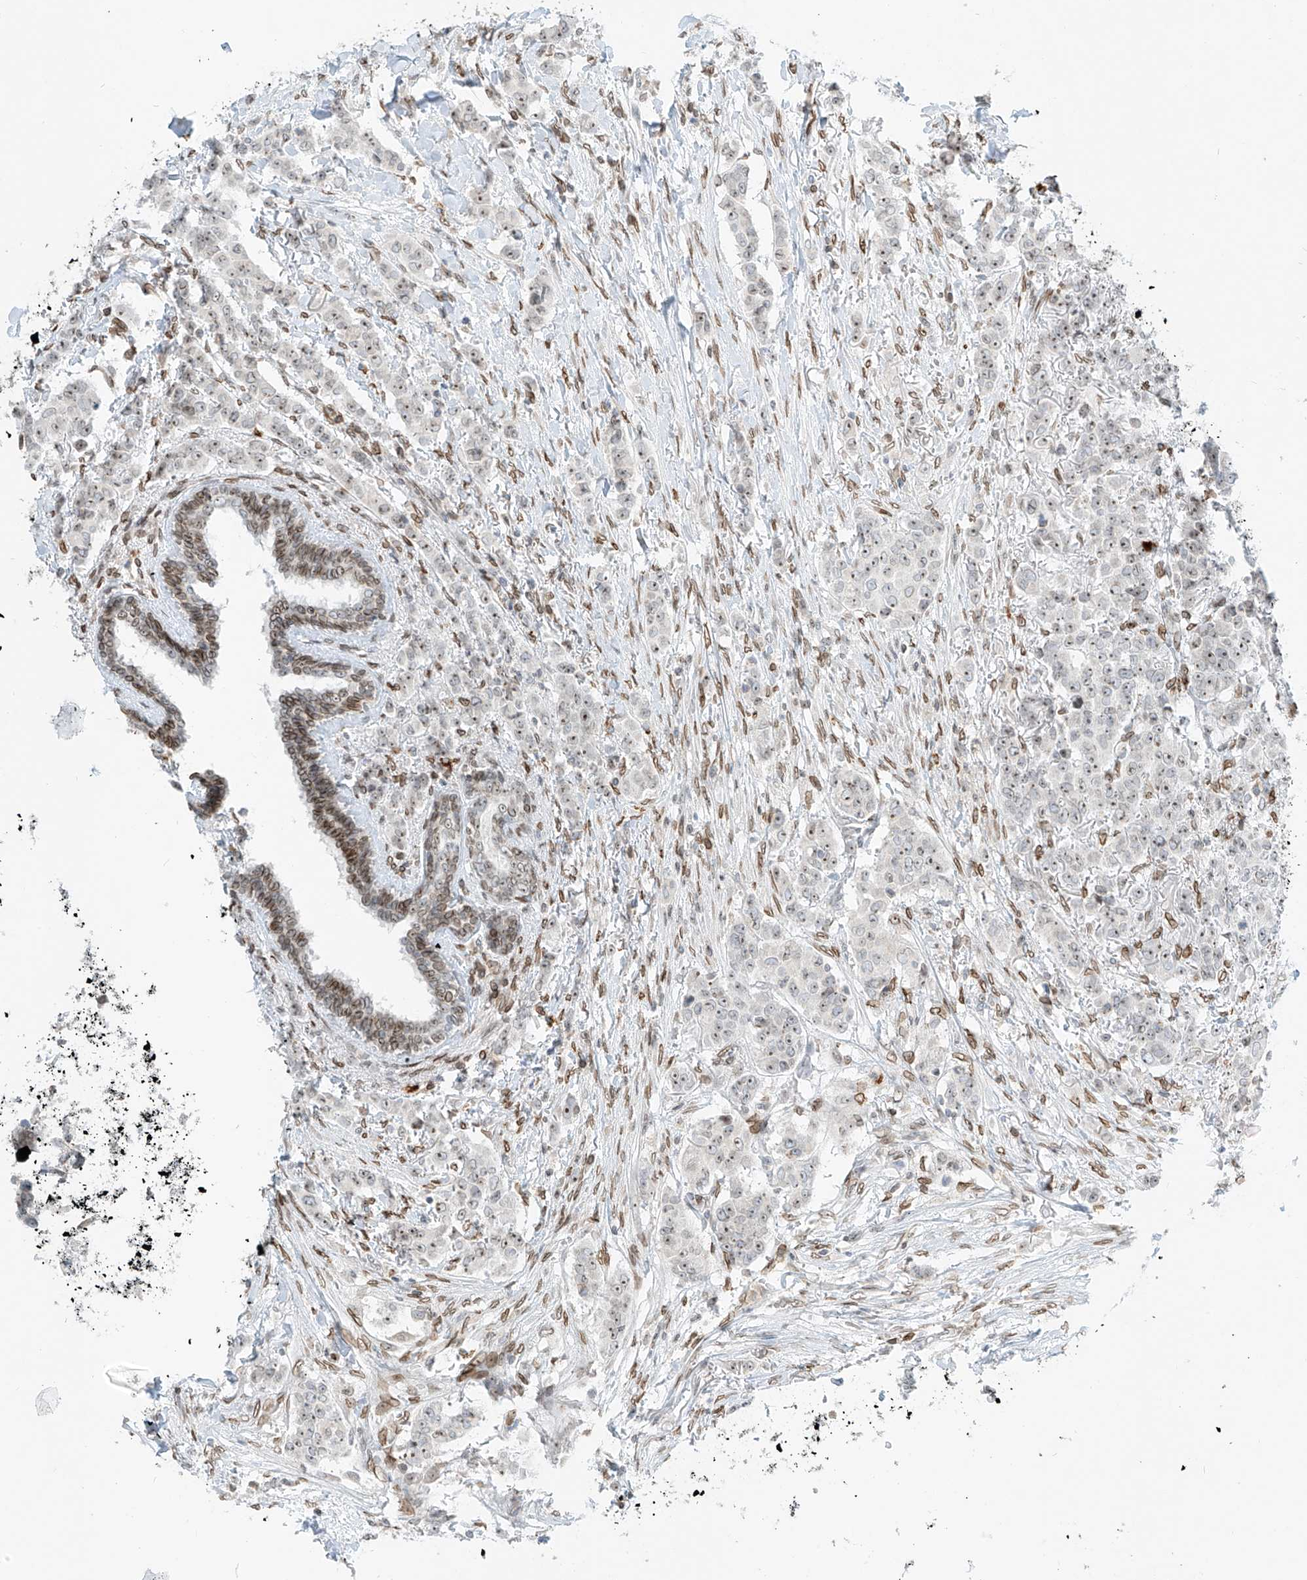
{"staining": {"intensity": "moderate", "quantity": "<25%", "location": "nuclear"}, "tissue": "breast cancer", "cell_type": "Tumor cells", "image_type": "cancer", "snomed": [{"axis": "morphology", "description": "Duct carcinoma"}, {"axis": "topography", "description": "Breast"}], "caption": "Protein staining shows moderate nuclear staining in about <25% of tumor cells in breast cancer (intraductal carcinoma). (IHC, brightfield microscopy, high magnification).", "gene": "SAMD15", "patient": {"sex": "female", "age": 40}}